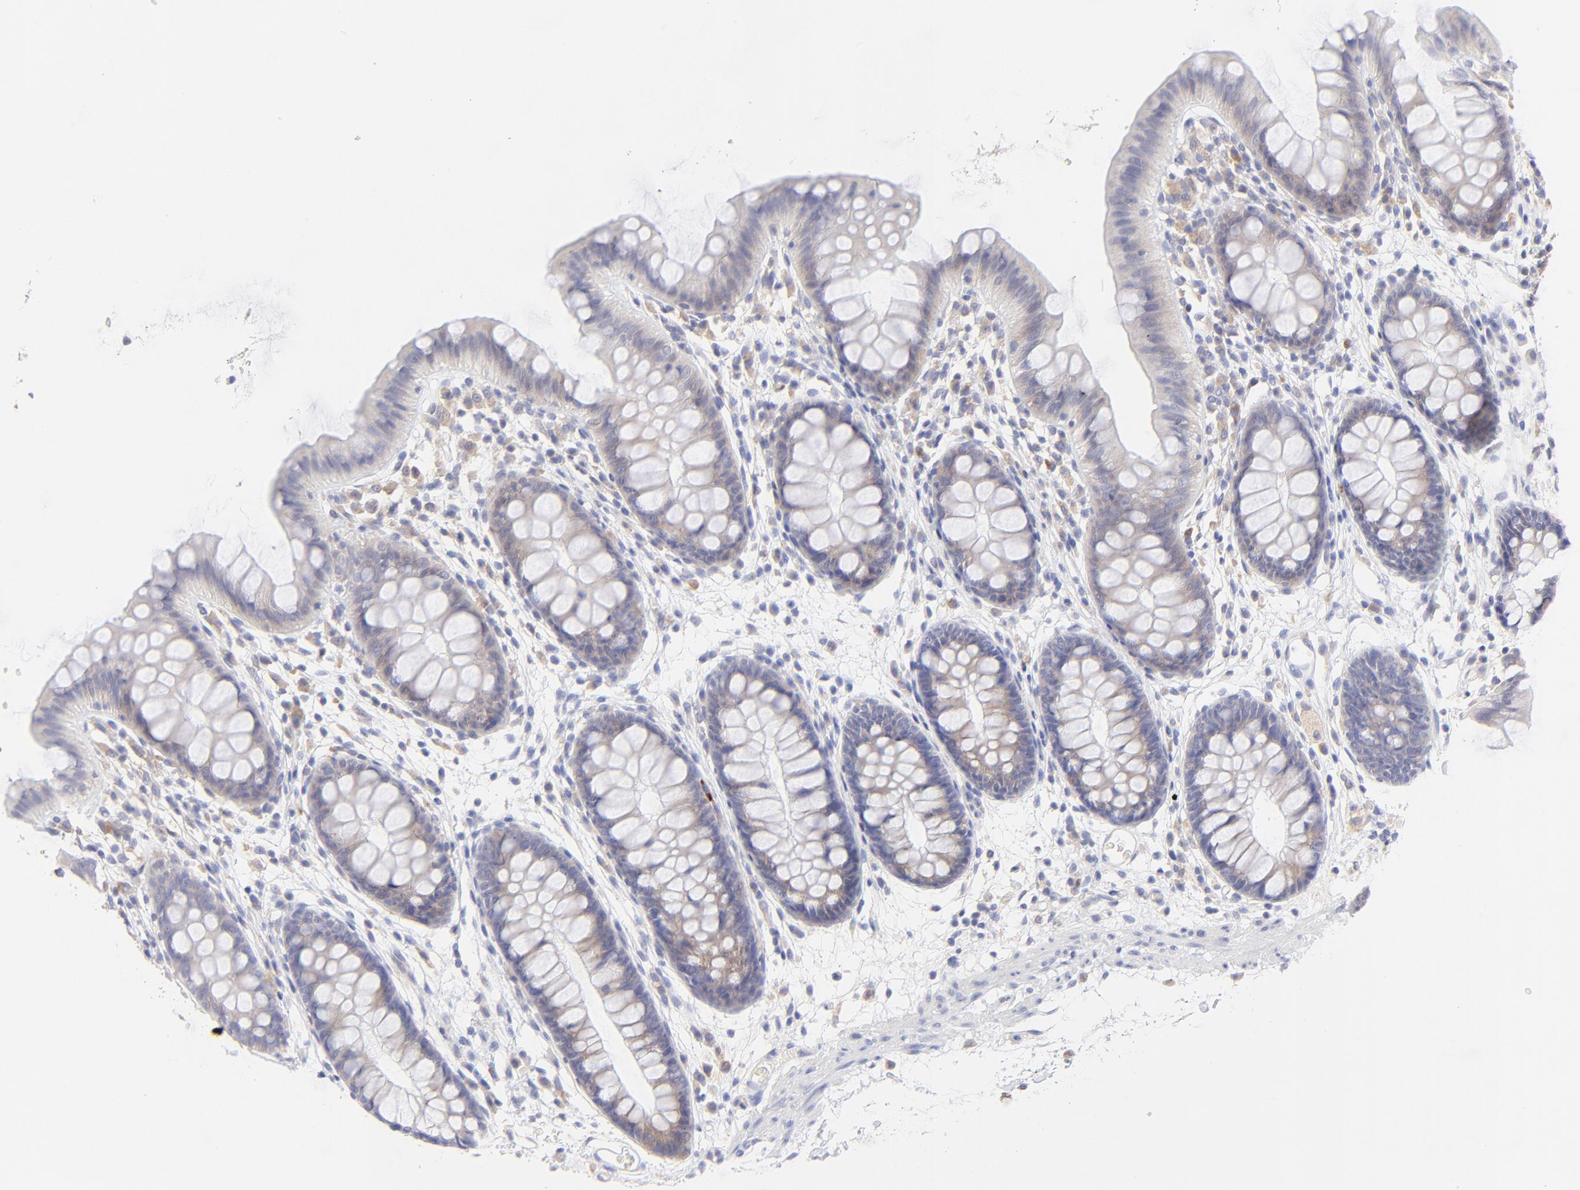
{"staining": {"intensity": "negative", "quantity": "none", "location": "none"}, "tissue": "colon", "cell_type": "Endothelial cells", "image_type": "normal", "snomed": [{"axis": "morphology", "description": "Normal tissue, NOS"}, {"axis": "topography", "description": "Smooth muscle"}, {"axis": "topography", "description": "Colon"}], "caption": "Protein analysis of unremarkable colon displays no significant expression in endothelial cells.", "gene": "LHFPL1", "patient": {"sex": "male", "age": 67}}